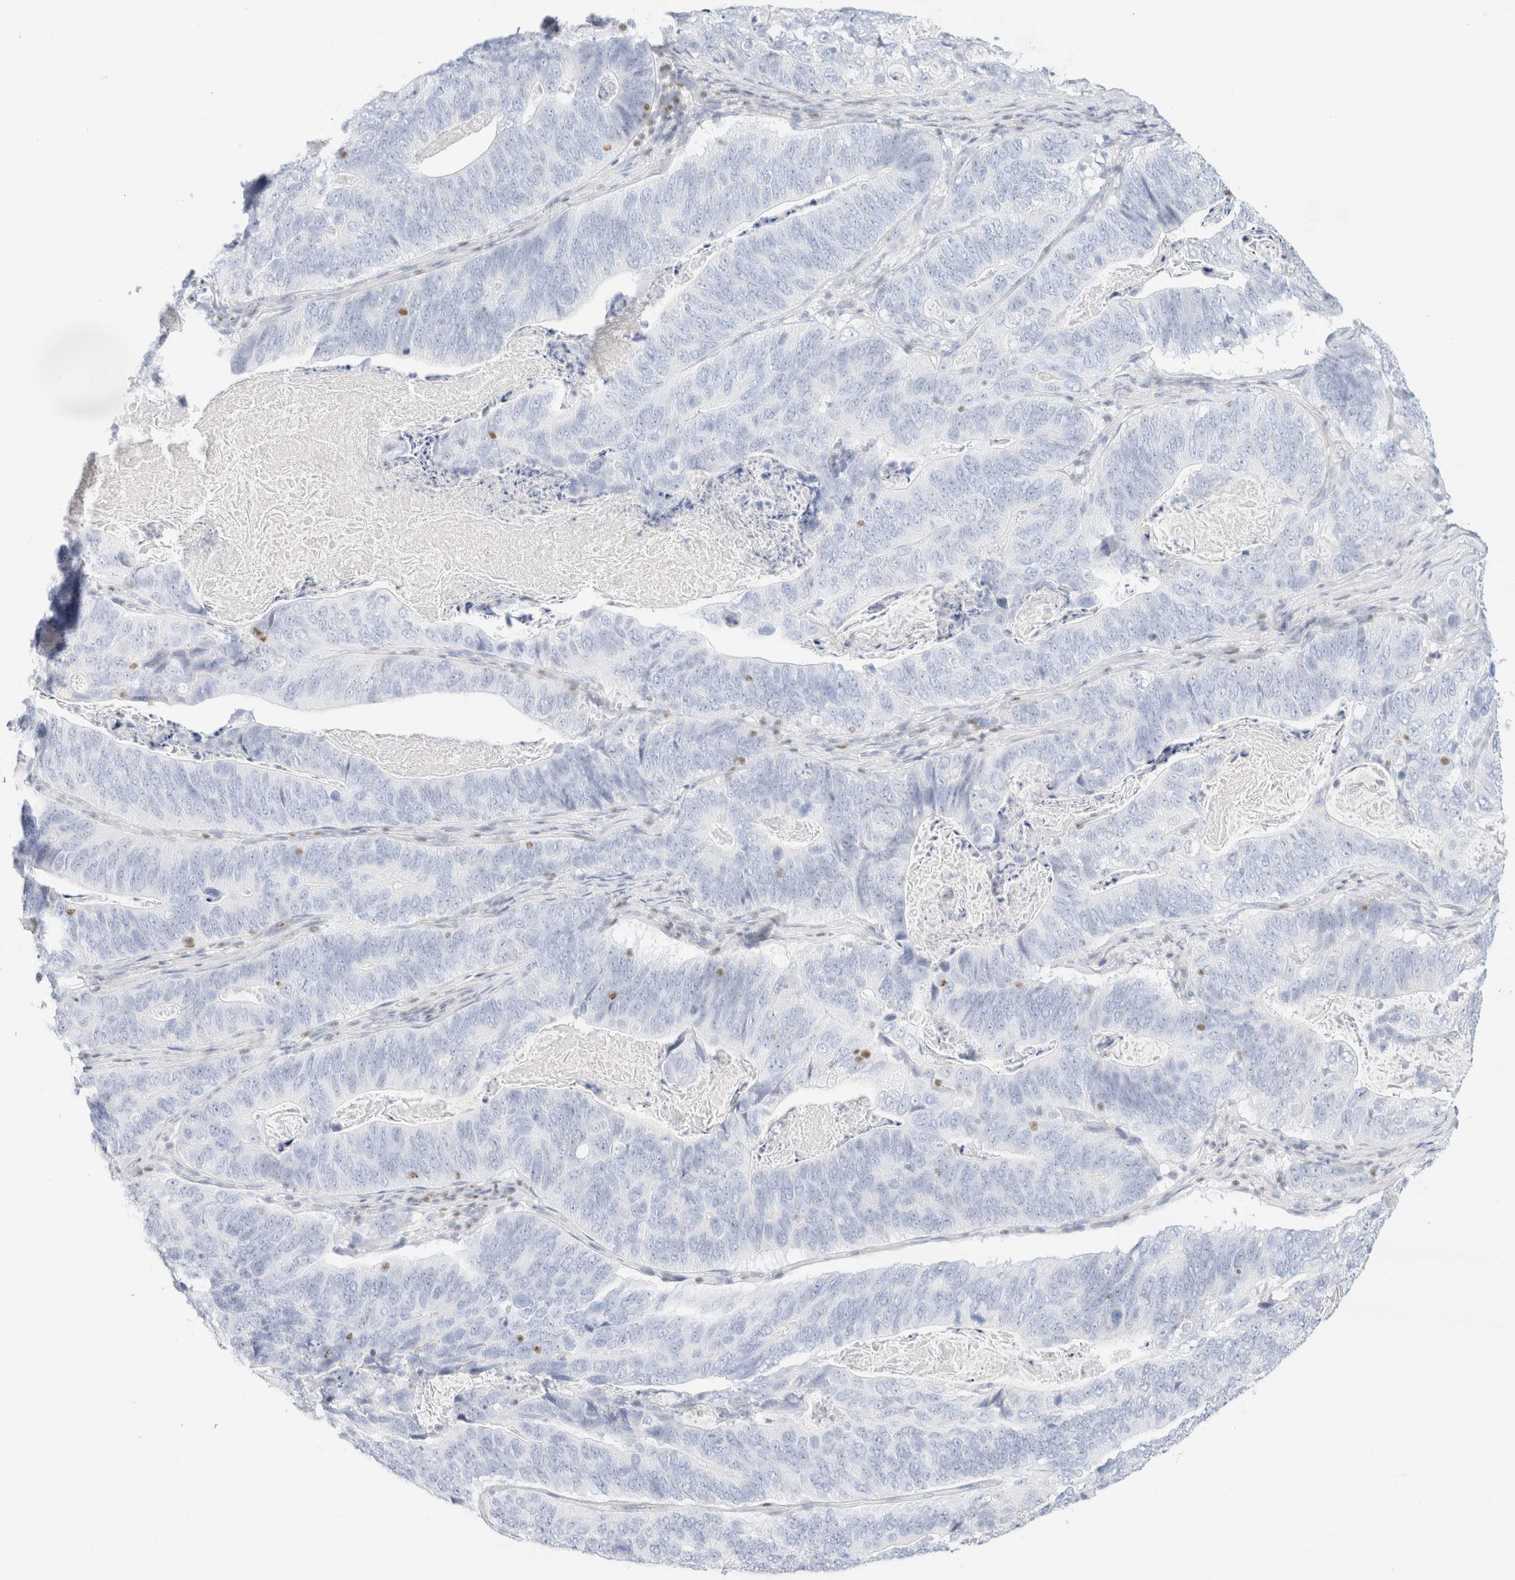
{"staining": {"intensity": "negative", "quantity": "none", "location": "none"}, "tissue": "stomach cancer", "cell_type": "Tumor cells", "image_type": "cancer", "snomed": [{"axis": "morphology", "description": "Normal tissue, NOS"}, {"axis": "morphology", "description": "Adenocarcinoma, NOS"}, {"axis": "topography", "description": "Stomach"}], "caption": "Immunohistochemistry photomicrograph of neoplastic tissue: adenocarcinoma (stomach) stained with DAB (3,3'-diaminobenzidine) displays no significant protein positivity in tumor cells.", "gene": "IKZF3", "patient": {"sex": "female", "age": 89}}